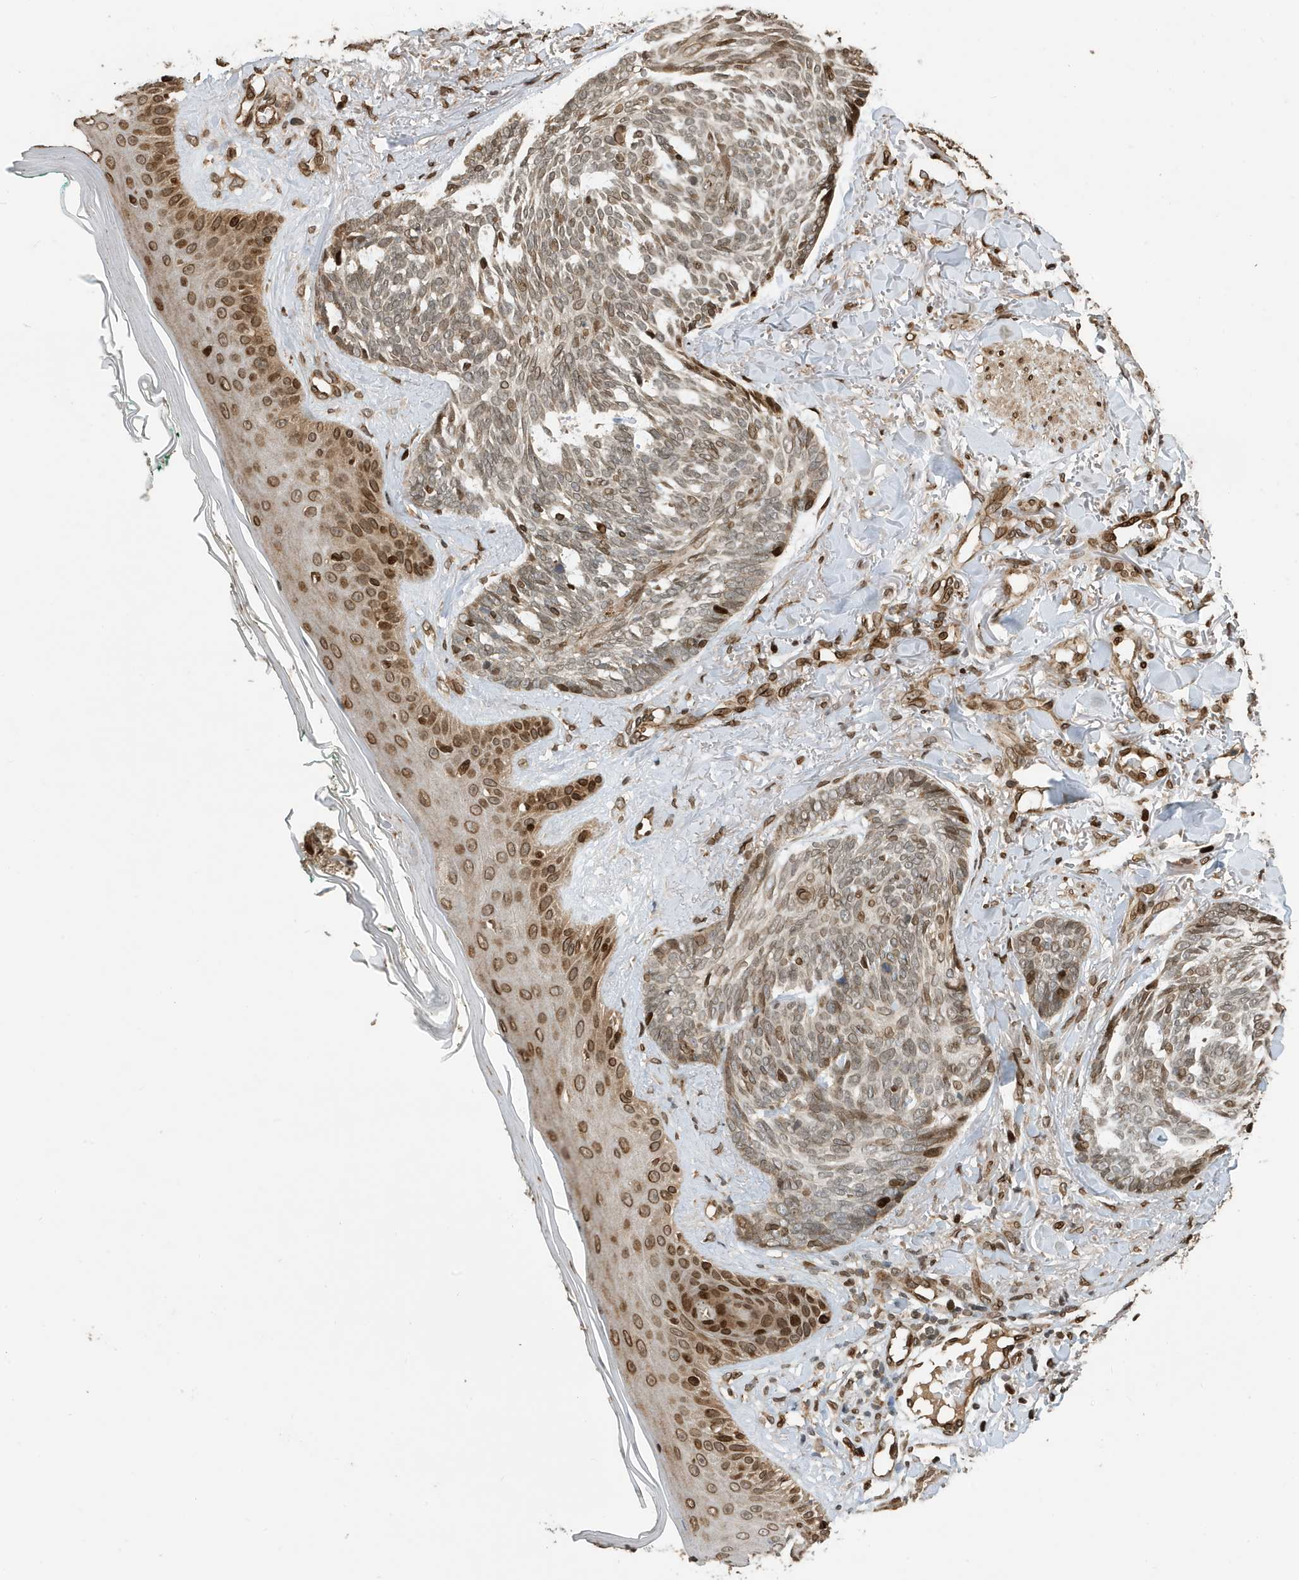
{"staining": {"intensity": "weak", "quantity": ">75%", "location": "nuclear"}, "tissue": "skin cancer", "cell_type": "Tumor cells", "image_type": "cancer", "snomed": [{"axis": "morphology", "description": "Basal cell carcinoma"}, {"axis": "topography", "description": "Skin"}], "caption": "Protein expression analysis of basal cell carcinoma (skin) shows weak nuclear positivity in about >75% of tumor cells.", "gene": "DUSP18", "patient": {"sex": "male", "age": 43}}